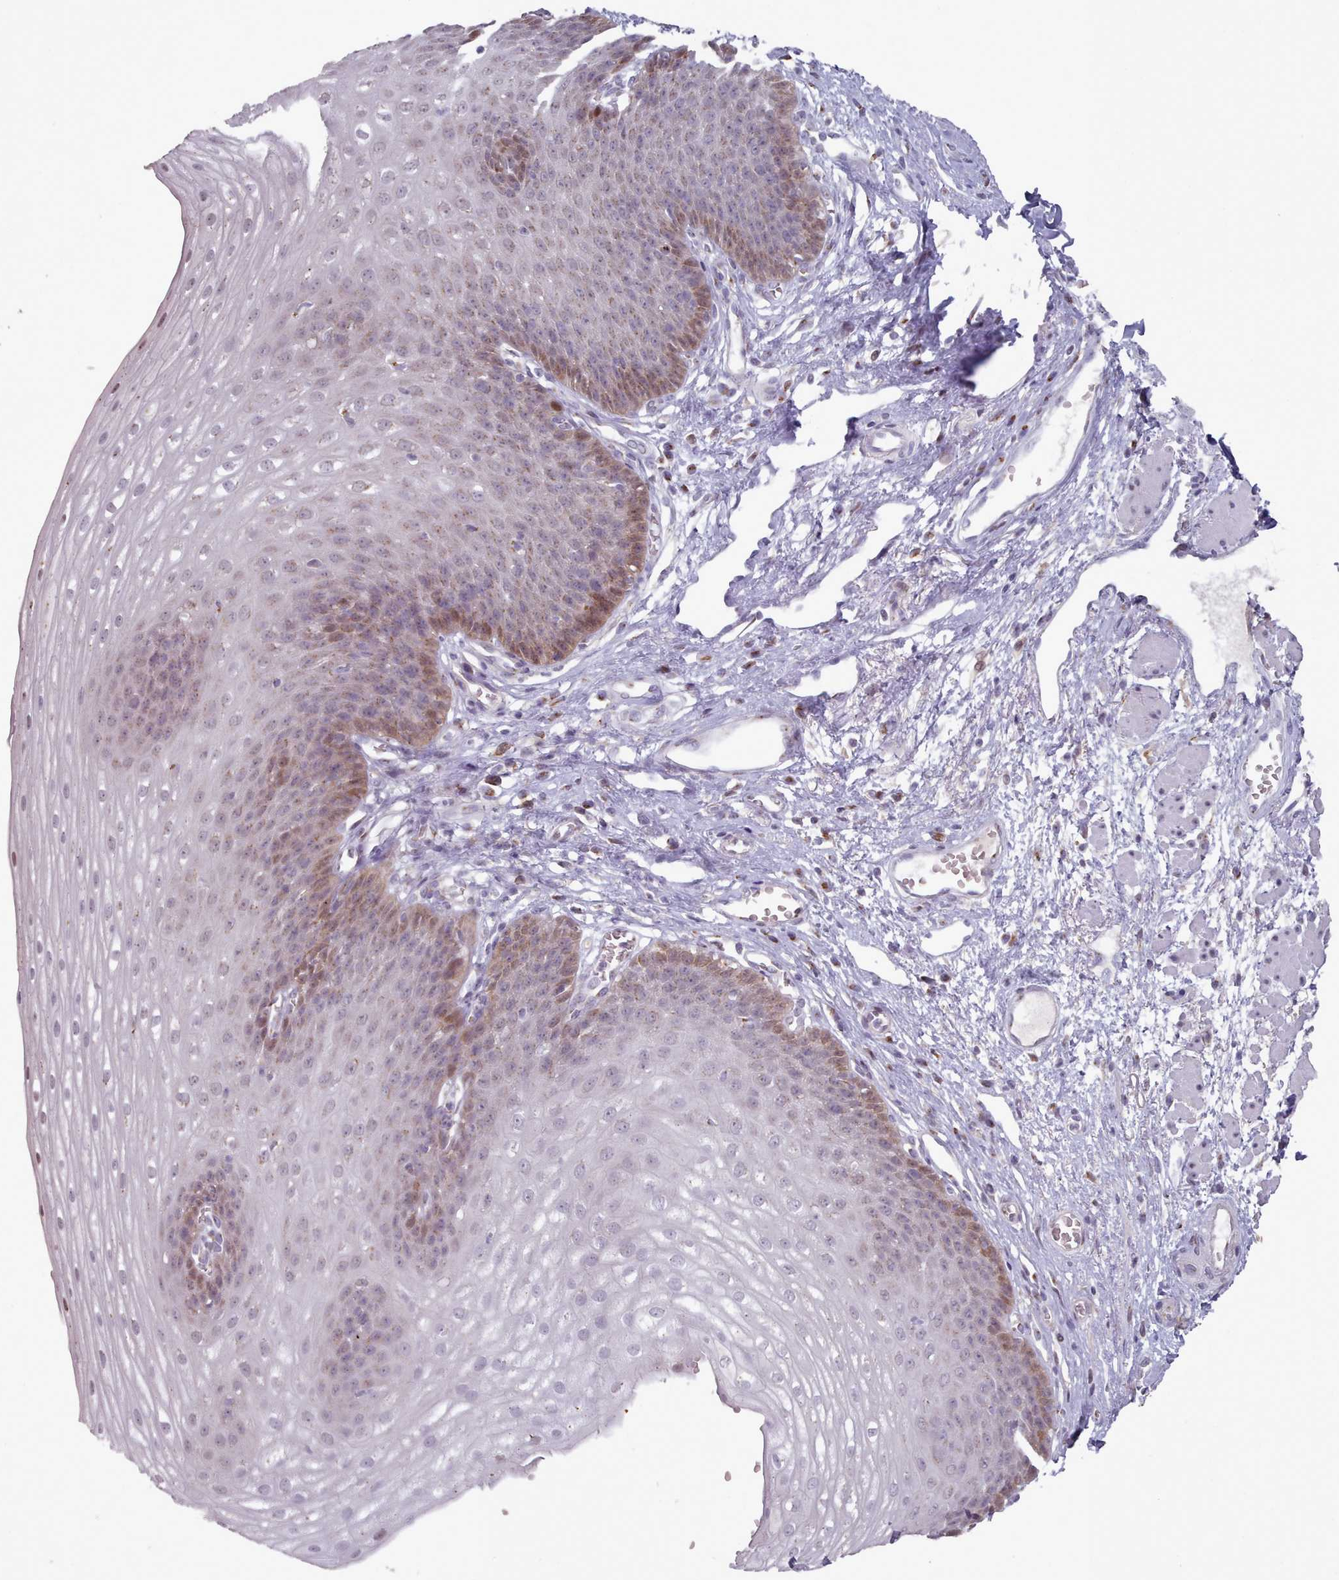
{"staining": {"intensity": "moderate", "quantity": "25%-75%", "location": "cytoplasmic/membranous,nuclear"}, "tissue": "esophagus", "cell_type": "Squamous epithelial cells", "image_type": "normal", "snomed": [{"axis": "morphology", "description": "Normal tissue, NOS"}, {"axis": "topography", "description": "Esophagus"}], "caption": "A medium amount of moderate cytoplasmic/membranous,nuclear expression is appreciated in about 25%-75% of squamous epithelial cells in normal esophagus. The staining was performed using DAB (3,3'-diaminobenzidine) to visualize the protein expression in brown, while the nuclei were stained in blue with hematoxylin (Magnification: 20x).", "gene": "MAN1B1", "patient": {"sex": "male", "age": 71}}